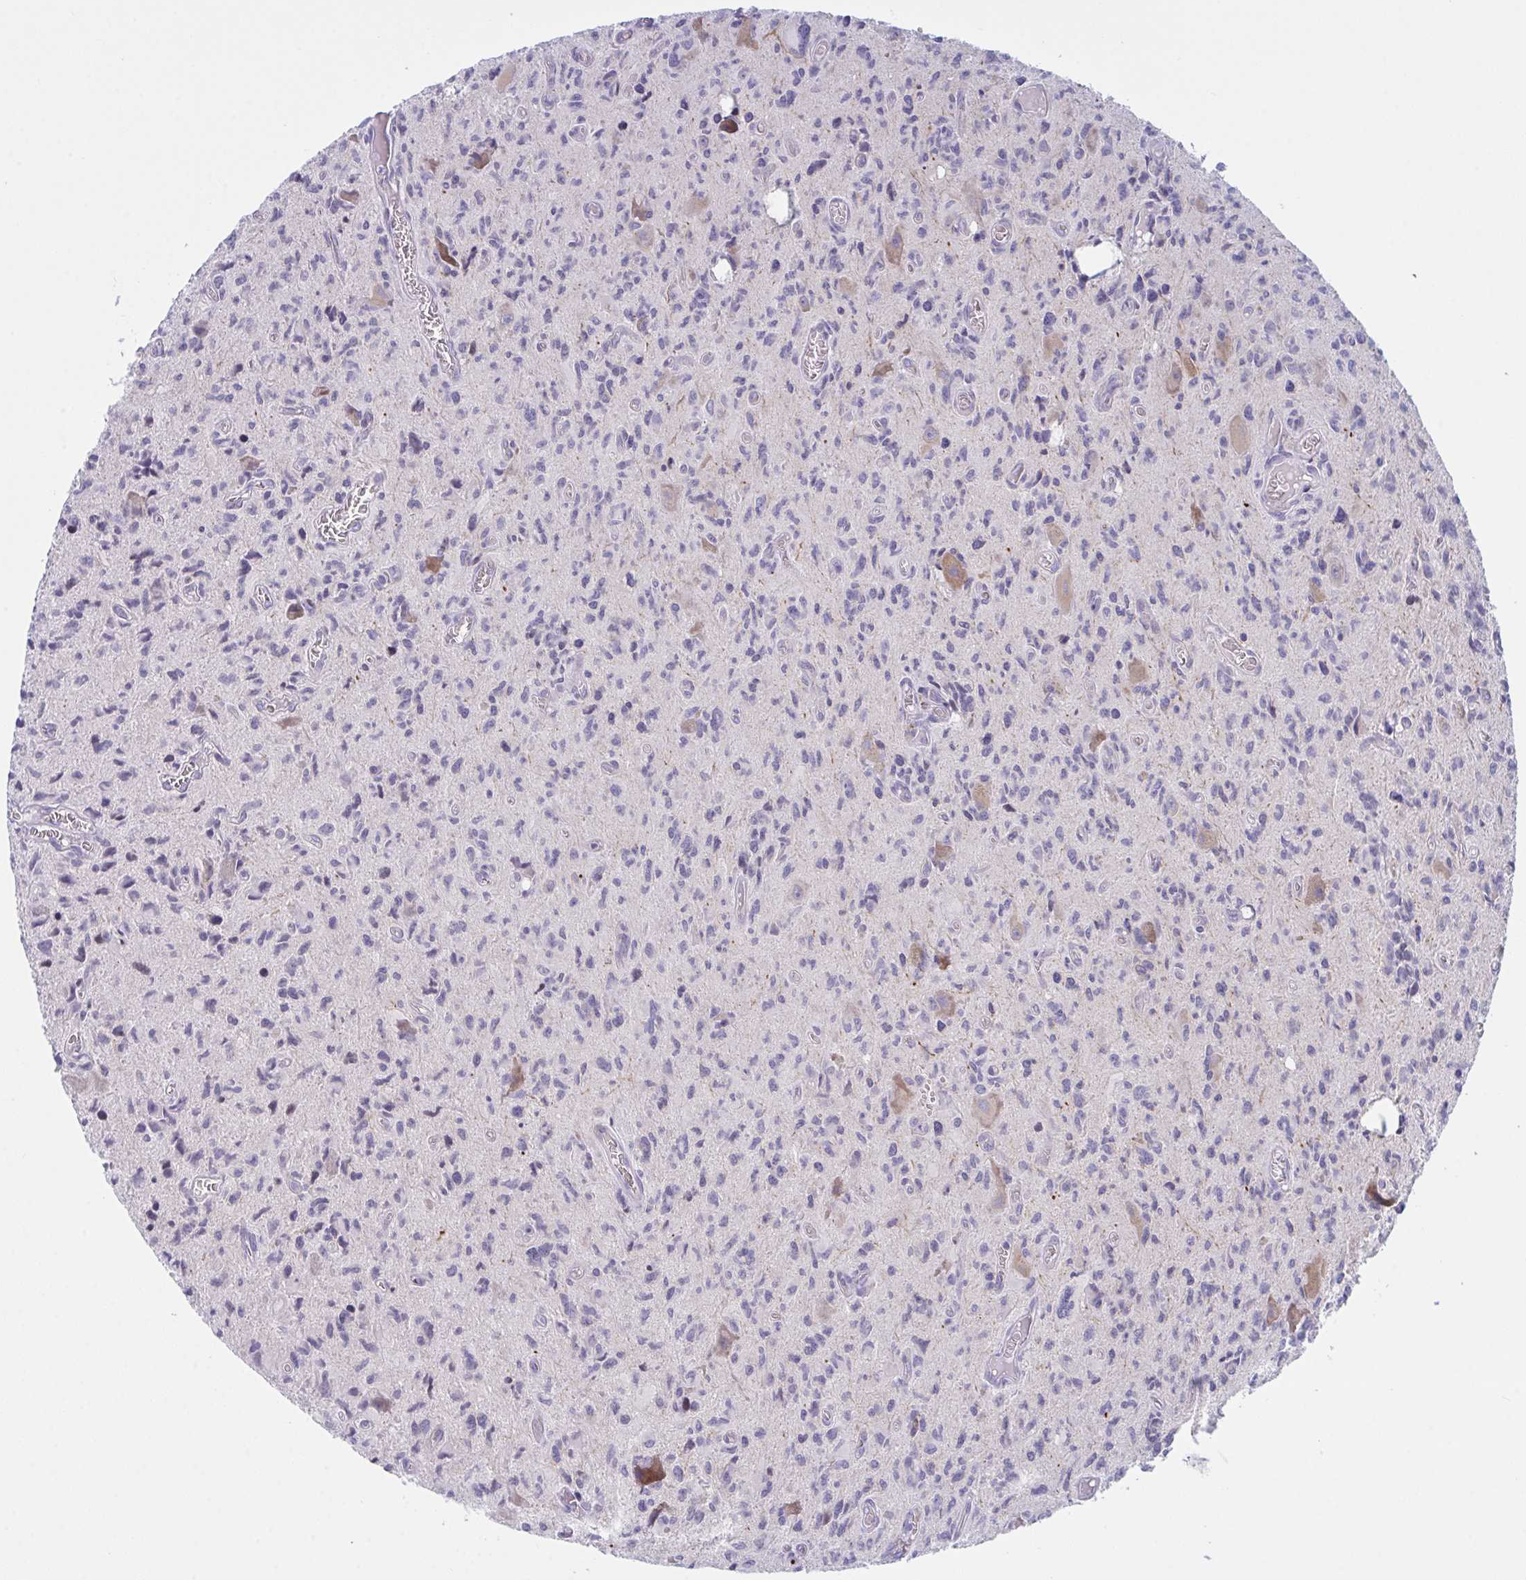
{"staining": {"intensity": "negative", "quantity": "none", "location": "none"}, "tissue": "glioma", "cell_type": "Tumor cells", "image_type": "cancer", "snomed": [{"axis": "morphology", "description": "Glioma, malignant, High grade"}, {"axis": "topography", "description": "Brain"}], "caption": "IHC photomicrograph of human glioma stained for a protein (brown), which demonstrates no expression in tumor cells.", "gene": "NAA30", "patient": {"sex": "male", "age": 76}}